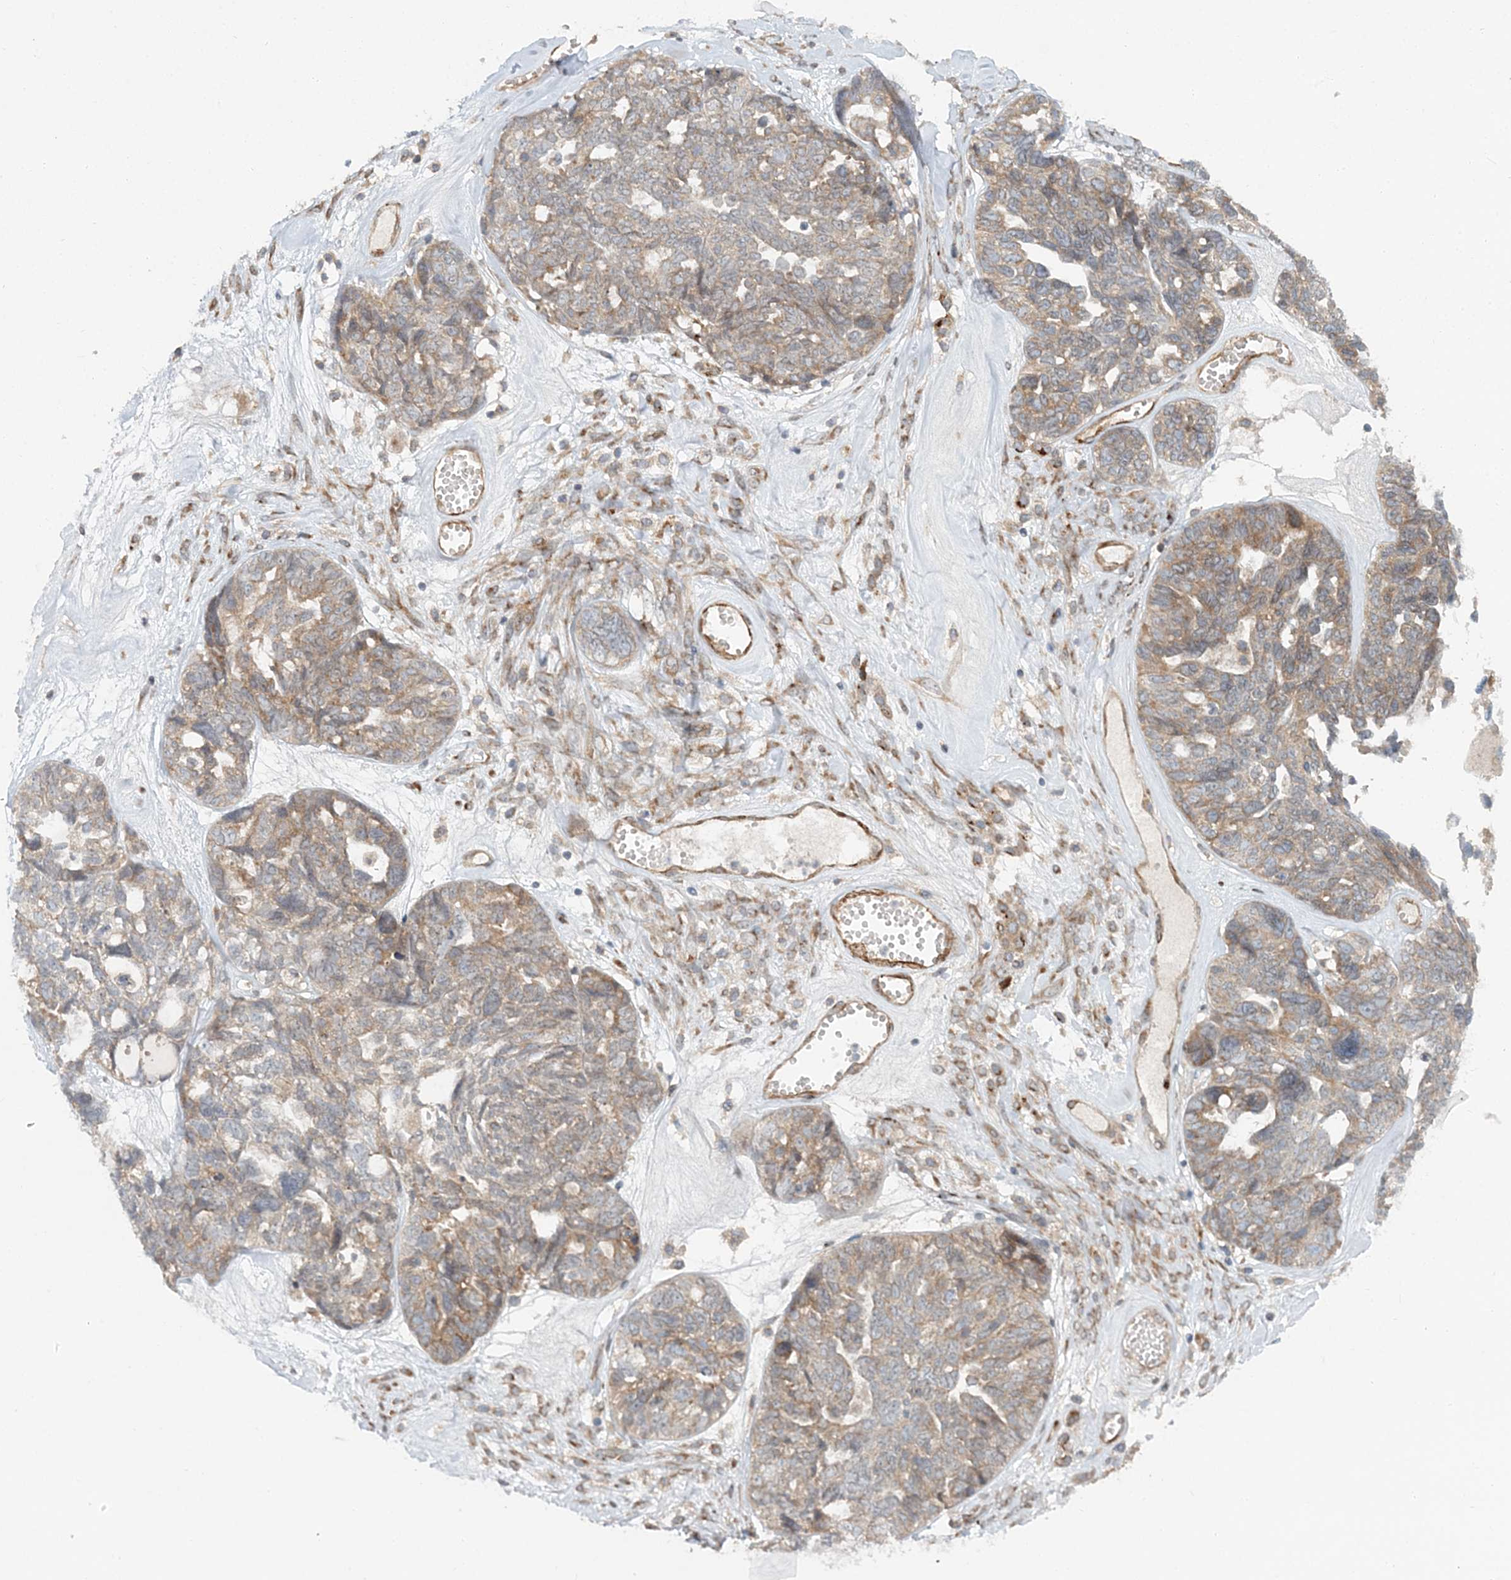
{"staining": {"intensity": "weak", "quantity": ">75%", "location": "cytoplasmic/membranous"}, "tissue": "ovarian cancer", "cell_type": "Tumor cells", "image_type": "cancer", "snomed": [{"axis": "morphology", "description": "Cystadenocarcinoma, serous, NOS"}, {"axis": "topography", "description": "Ovary"}], "caption": "A micrograph of human serous cystadenocarcinoma (ovarian) stained for a protein shows weak cytoplasmic/membranous brown staining in tumor cells.", "gene": "NBAS", "patient": {"sex": "female", "age": 79}}